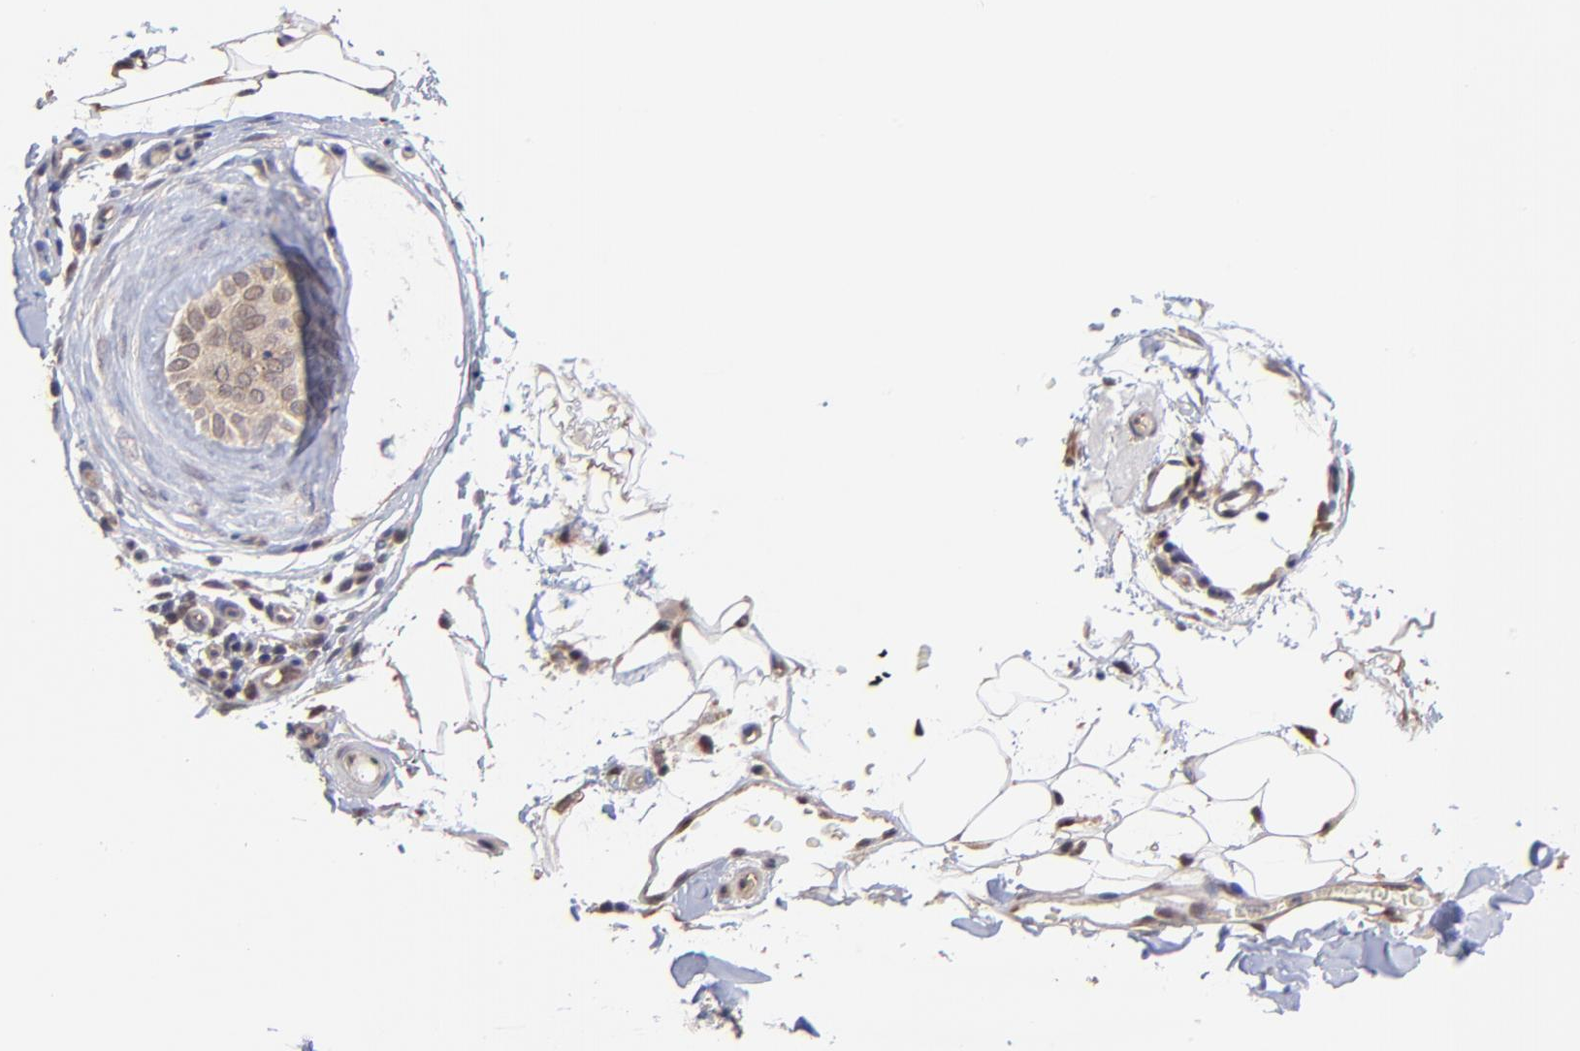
{"staining": {"intensity": "weak", "quantity": ">75%", "location": "cytoplasmic/membranous"}, "tissue": "skin cancer", "cell_type": "Tumor cells", "image_type": "cancer", "snomed": [{"axis": "morphology", "description": "Normal tissue, NOS"}, {"axis": "morphology", "description": "Basal cell carcinoma"}, {"axis": "topography", "description": "Skin"}], "caption": "Brown immunohistochemical staining in human skin basal cell carcinoma exhibits weak cytoplasmic/membranous positivity in about >75% of tumor cells. (Stains: DAB in brown, nuclei in blue, Microscopy: brightfield microscopy at high magnification).", "gene": "PSMA6", "patient": {"sex": "female", "age": 71}}